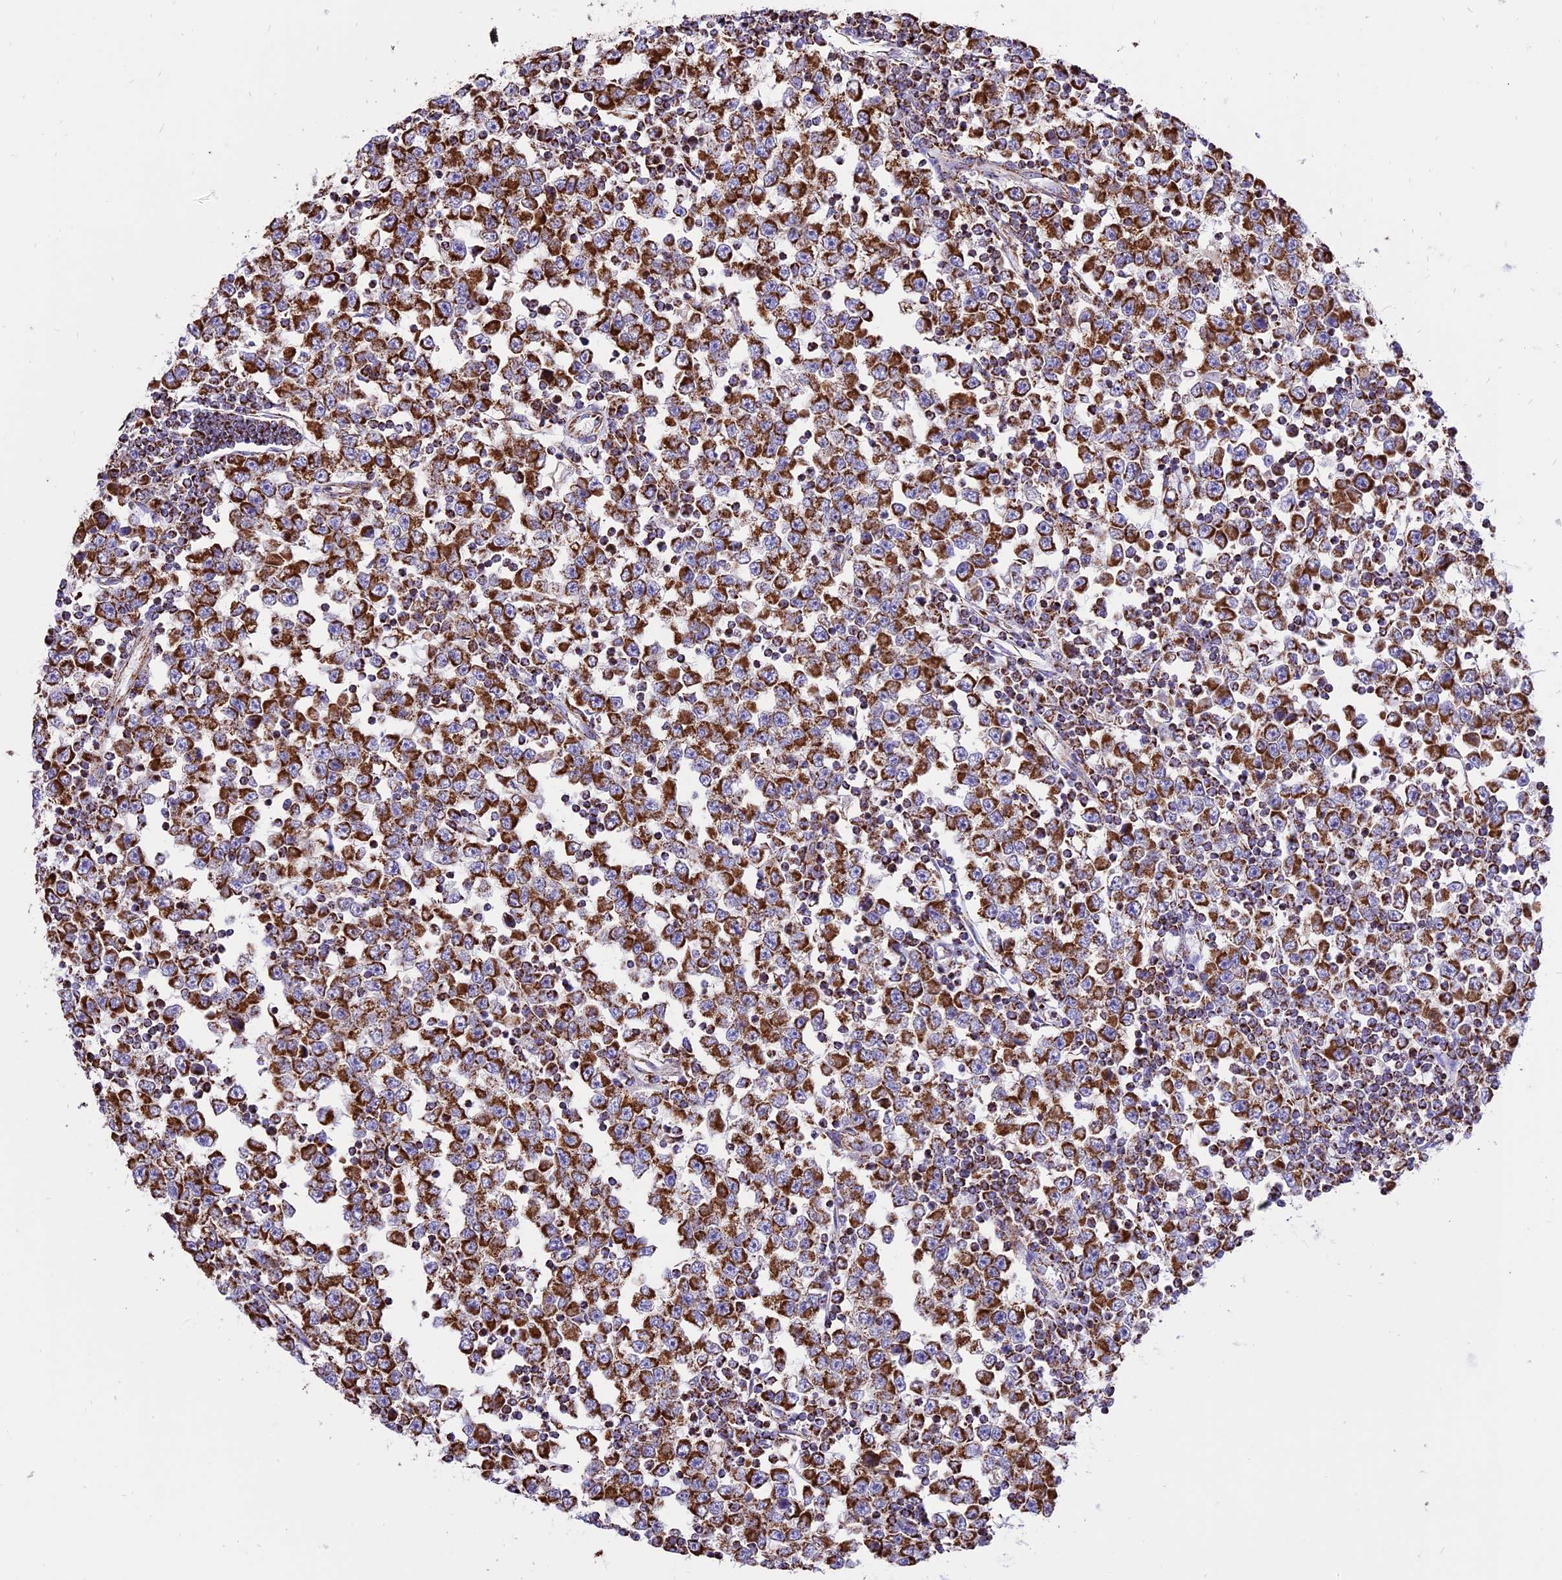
{"staining": {"intensity": "strong", "quantity": ">75%", "location": "cytoplasmic/membranous"}, "tissue": "testis cancer", "cell_type": "Tumor cells", "image_type": "cancer", "snomed": [{"axis": "morphology", "description": "Seminoma, NOS"}, {"axis": "topography", "description": "Testis"}], "caption": "Human testis cancer (seminoma) stained for a protein (brown) demonstrates strong cytoplasmic/membranous positive positivity in approximately >75% of tumor cells.", "gene": "TTC4", "patient": {"sex": "male", "age": 65}}